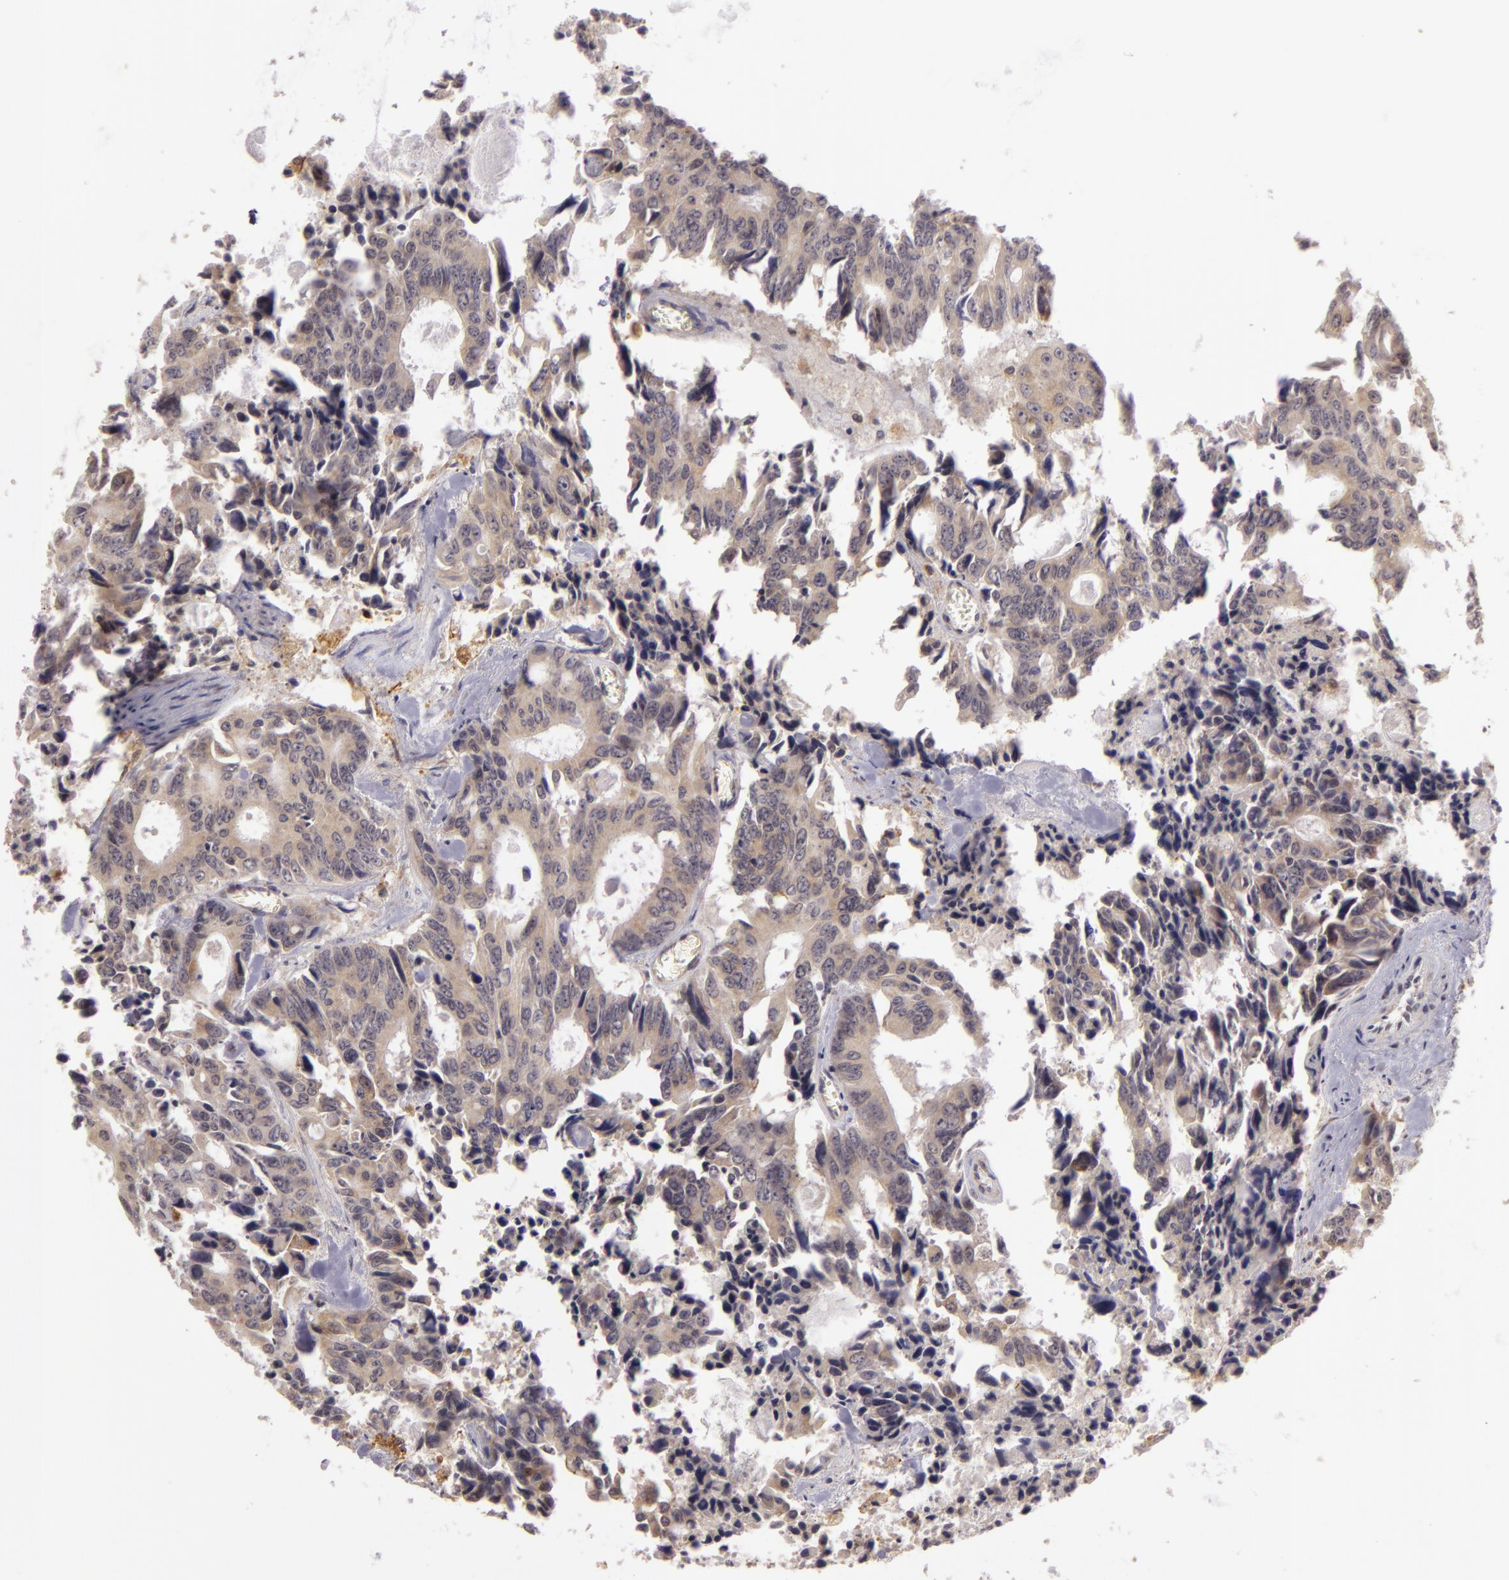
{"staining": {"intensity": "weak", "quantity": ">75%", "location": "cytoplasmic/membranous"}, "tissue": "colorectal cancer", "cell_type": "Tumor cells", "image_type": "cancer", "snomed": [{"axis": "morphology", "description": "Adenocarcinoma, NOS"}, {"axis": "topography", "description": "Rectum"}], "caption": "The photomicrograph shows immunohistochemical staining of colorectal cancer. There is weak cytoplasmic/membranous expression is present in about >75% of tumor cells. (DAB (3,3'-diaminobenzidine) IHC with brightfield microscopy, high magnification).", "gene": "PPP1R3F", "patient": {"sex": "male", "age": 76}}